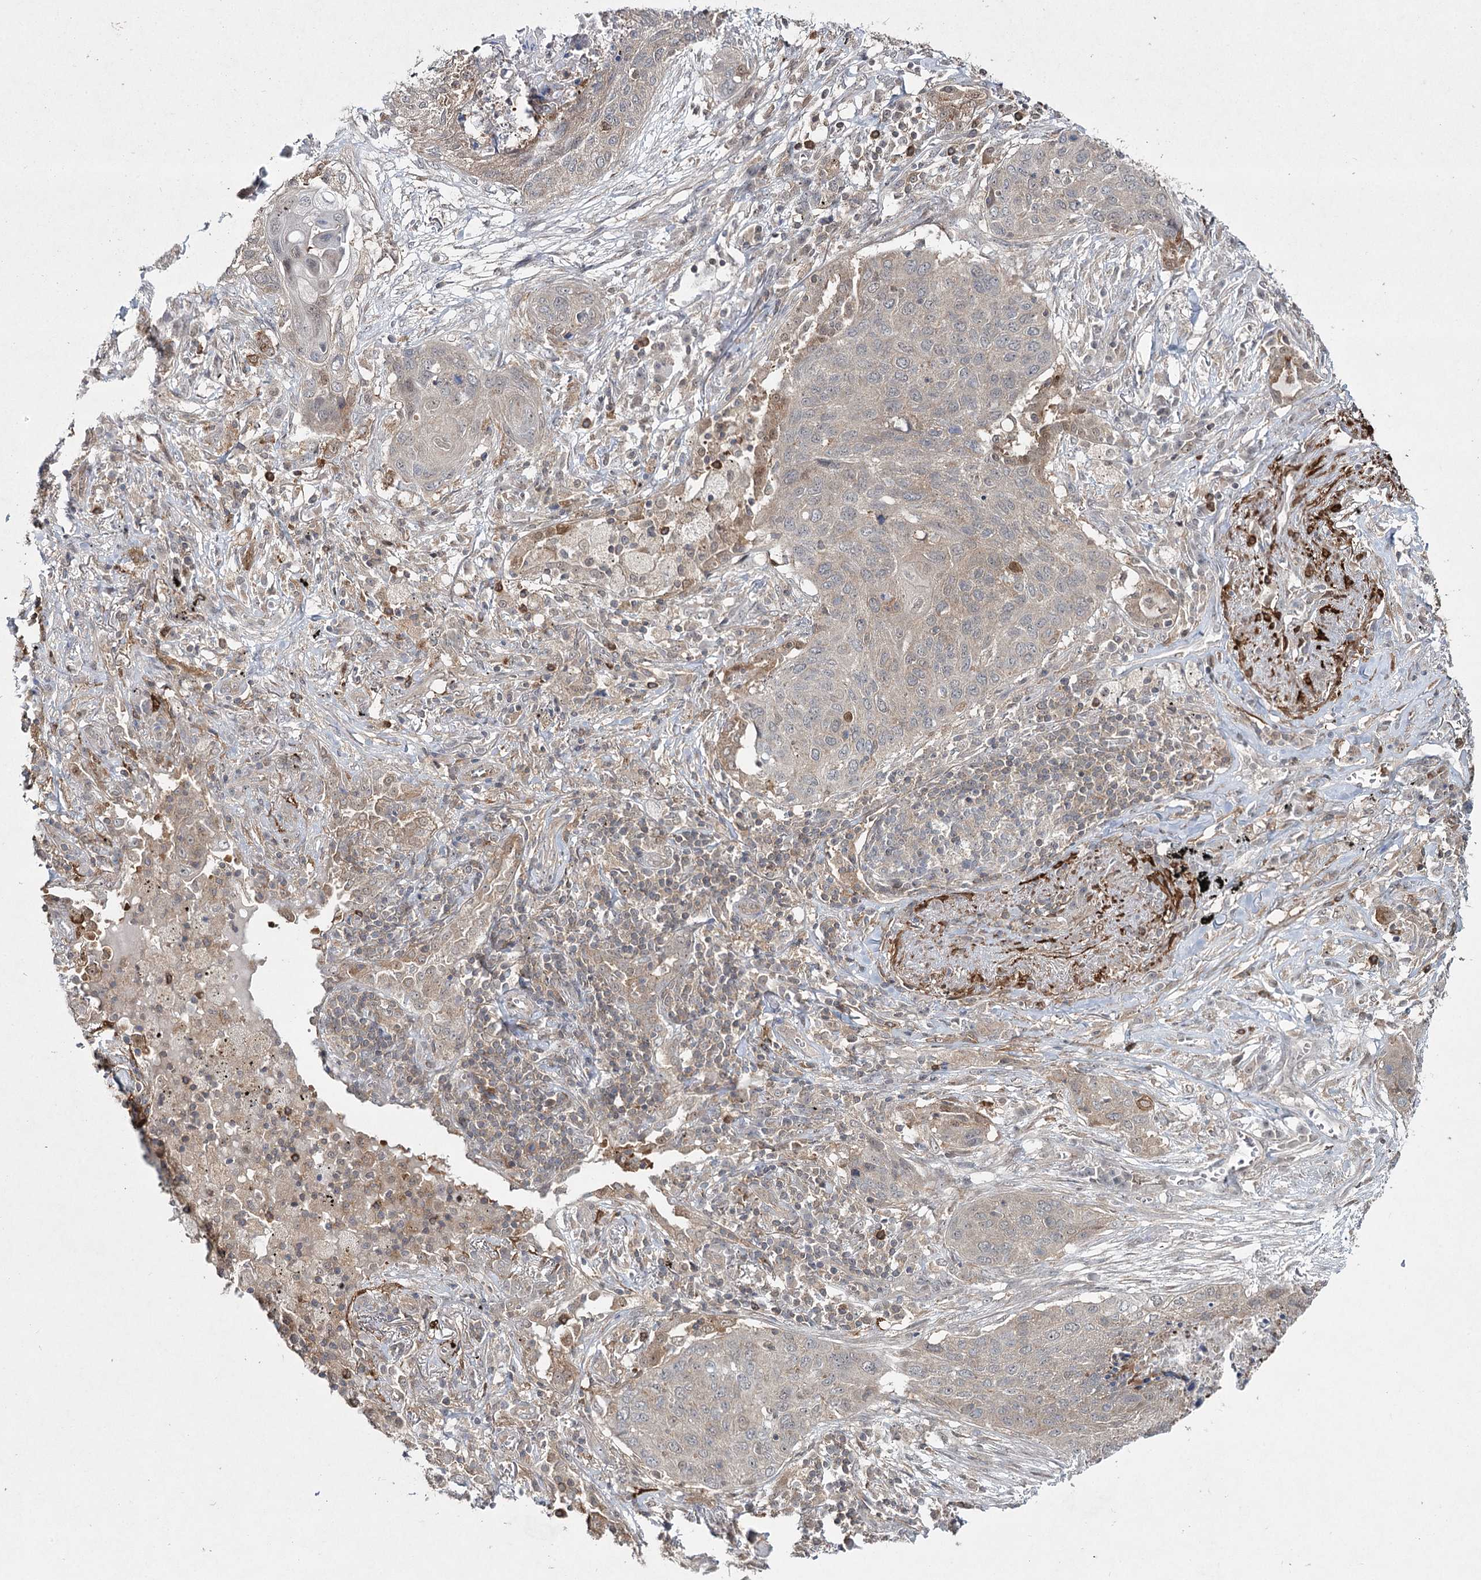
{"staining": {"intensity": "negative", "quantity": "none", "location": "none"}, "tissue": "lung cancer", "cell_type": "Tumor cells", "image_type": "cancer", "snomed": [{"axis": "morphology", "description": "Squamous cell carcinoma, NOS"}, {"axis": "topography", "description": "Lung"}], "caption": "DAB immunohistochemical staining of human lung squamous cell carcinoma shows no significant positivity in tumor cells. (DAB immunohistochemistry with hematoxylin counter stain).", "gene": "WDR44", "patient": {"sex": "female", "age": 63}}